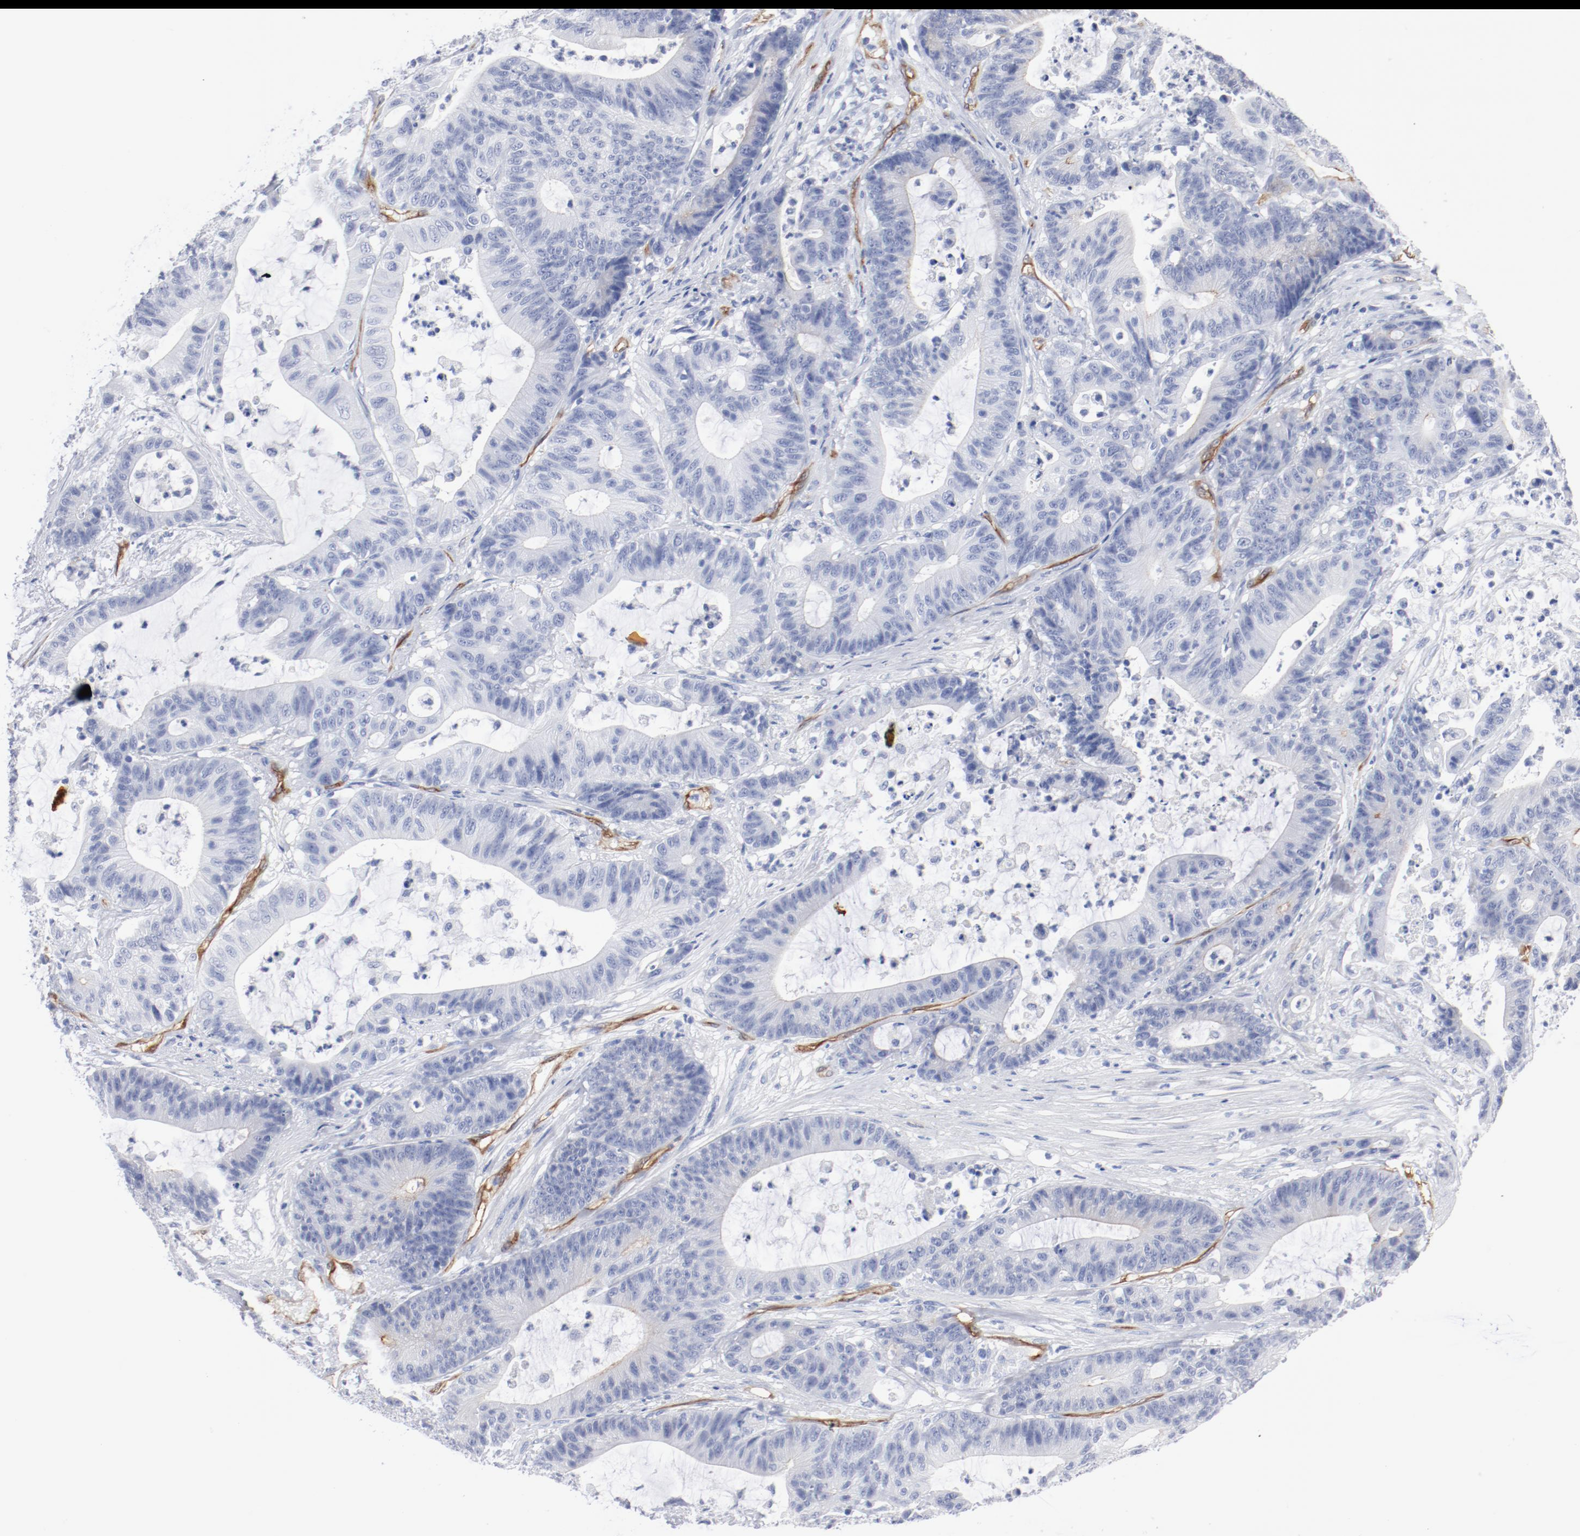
{"staining": {"intensity": "weak", "quantity": "<25%", "location": "cytoplasmic/membranous"}, "tissue": "colorectal cancer", "cell_type": "Tumor cells", "image_type": "cancer", "snomed": [{"axis": "morphology", "description": "Adenocarcinoma, NOS"}, {"axis": "topography", "description": "Colon"}], "caption": "This is an immunohistochemistry image of human colorectal cancer. There is no positivity in tumor cells.", "gene": "SHANK3", "patient": {"sex": "female", "age": 84}}